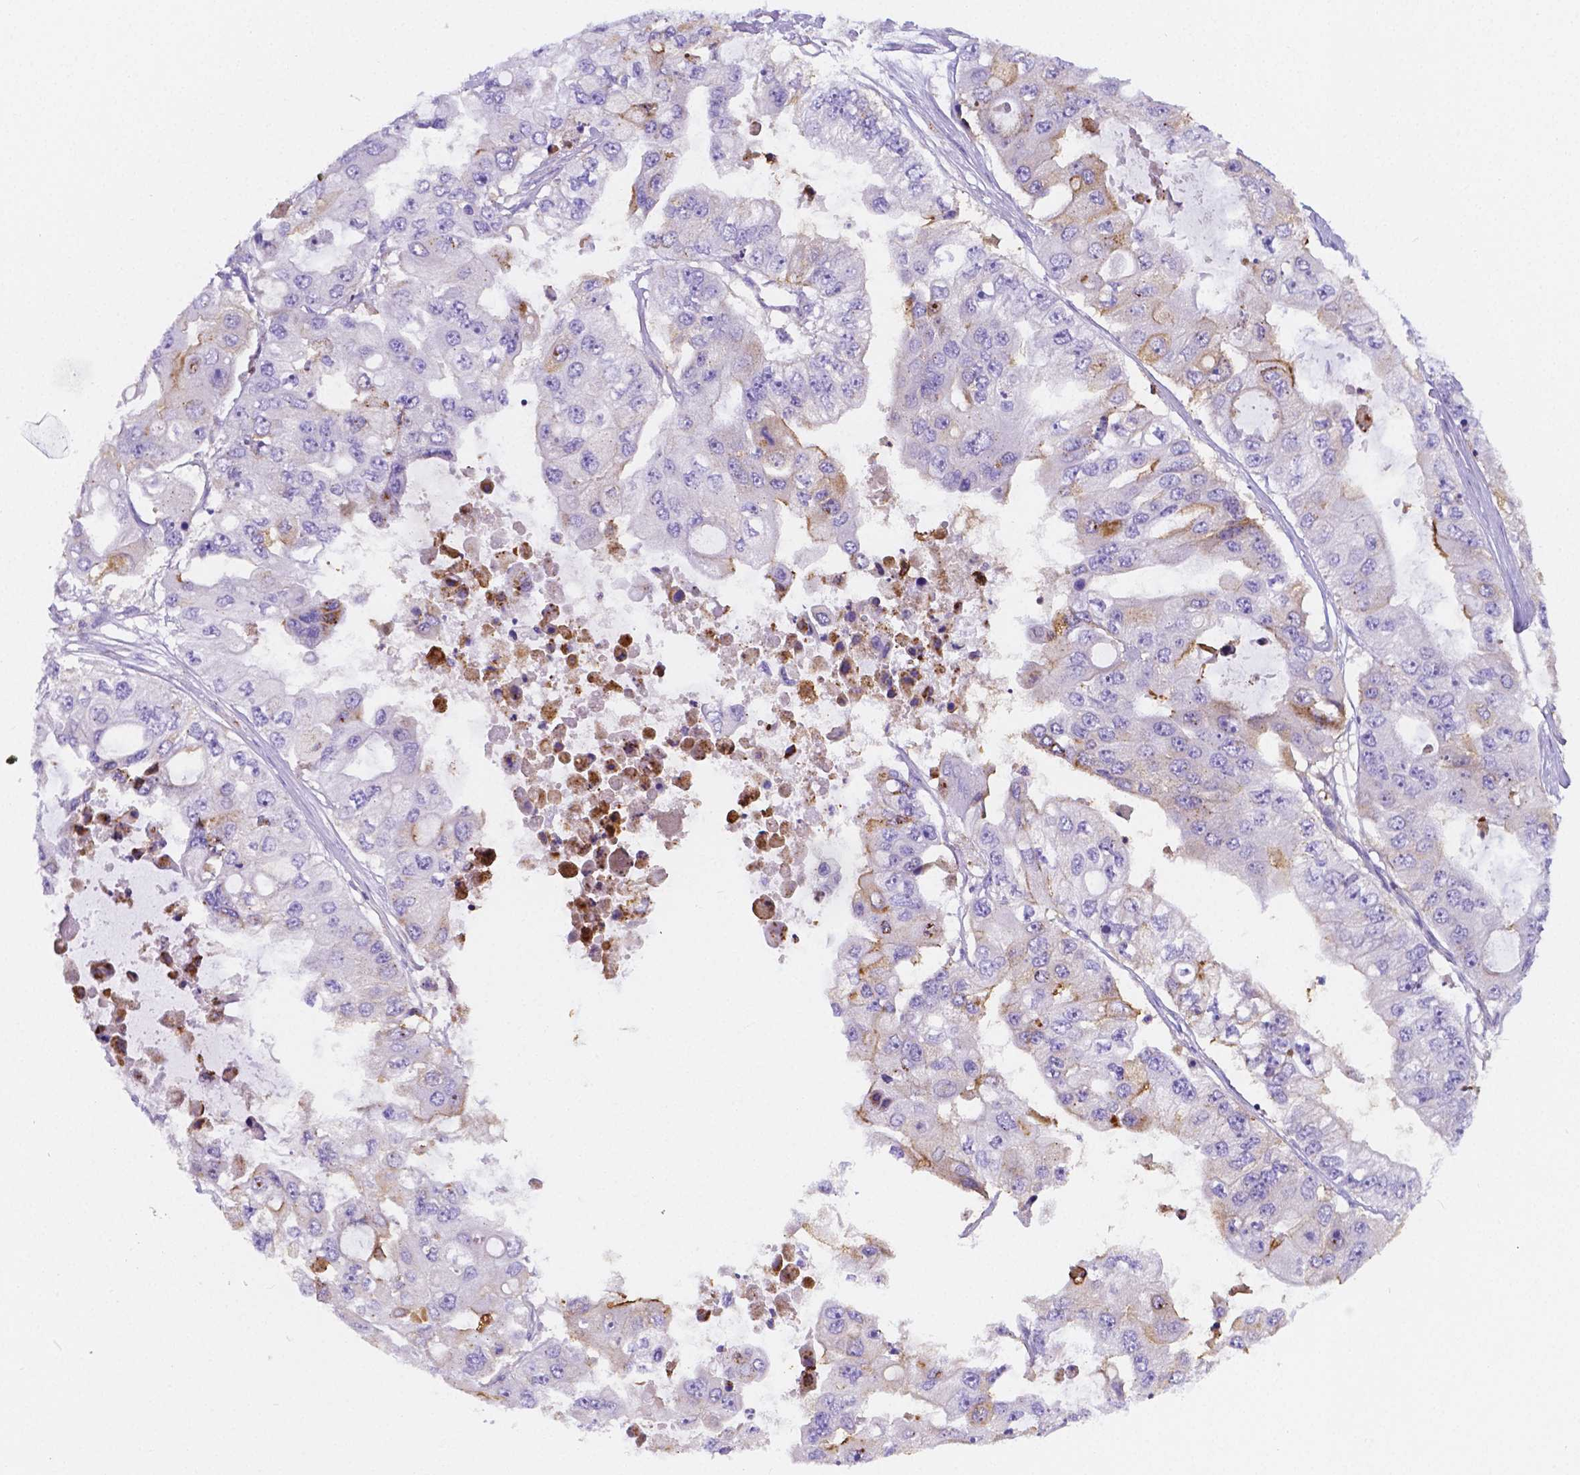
{"staining": {"intensity": "moderate", "quantity": "<25%", "location": "cytoplasmic/membranous"}, "tissue": "ovarian cancer", "cell_type": "Tumor cells", "image_type": "cancer", "snomed": [{"axis": "morphology", "description": "Cystadenocarcinoma, serous, NOS"}, {"axis": "topography", "description": "Ovary"}], "caption": "Immunohistochemistry (IHC) of human ovarian serous cystadenocarcinoma reveals low levels of moderate cytoplasmic/membranous staining in approximately <25% of tumor cells. (DAB IHC with brightfield microscopy, high magnification).", "gene": "GABRD", "patient": {"sex": "female", "age": 56}}